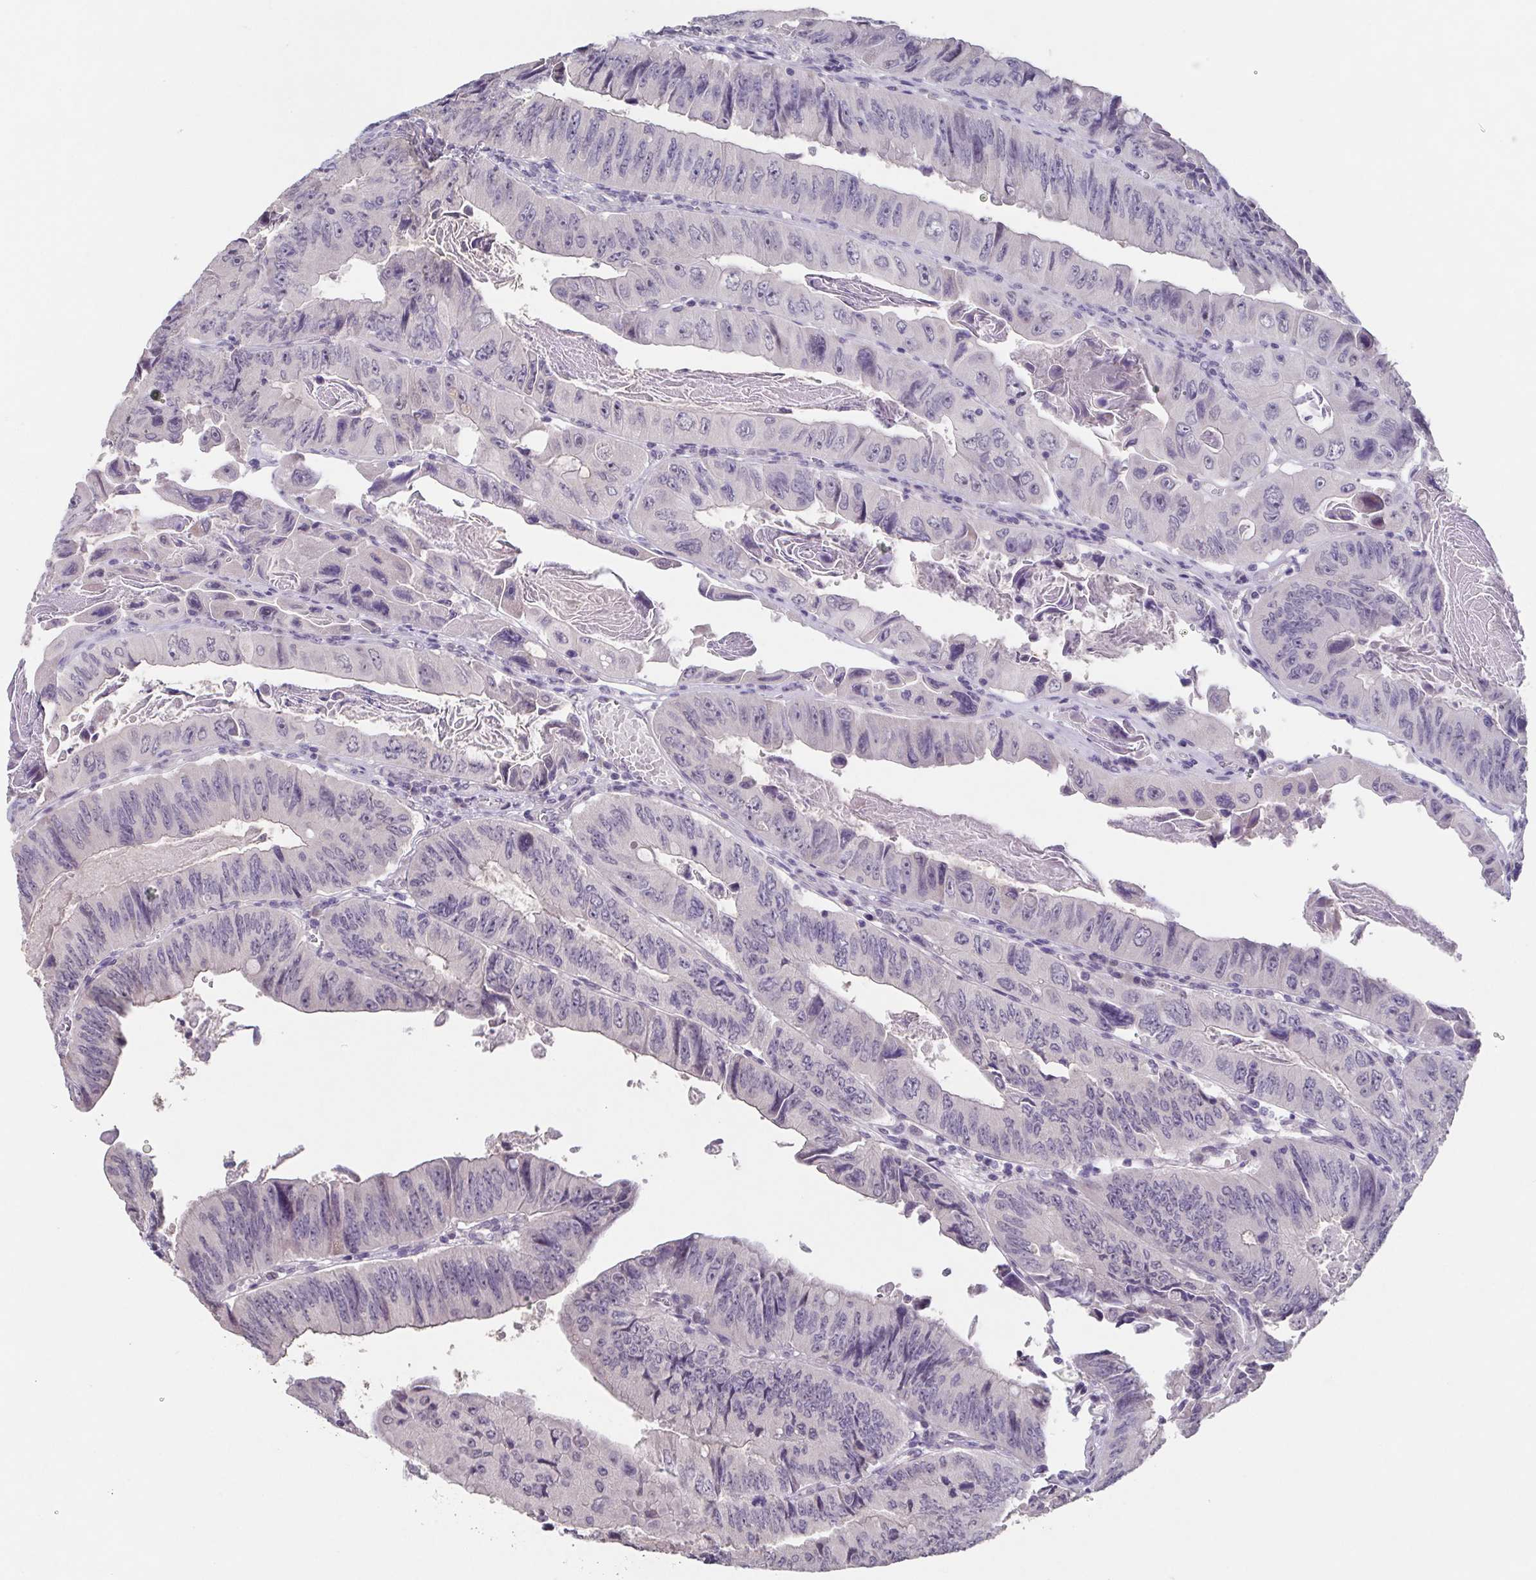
{"staining": {"intensity": "negative", "quantity": "none", "location": "none"}, "tissue": "colorectal cancer", "cell_type": "Tumor cells", "image_type": "cancer", "snomed": [{"axis": "morphology", "description": "Adenocarcinoma, NOS"}, {"axis": "topography", "description": "Colon"}], "caption": "Tumor cells are negative for brown protein staining in colorectal cancer. (DAB (3,3'-diaminobenzidine) IHC, high magnification).", "gene": "GHRL", "patient": {"sex": "female", "age": 84}}